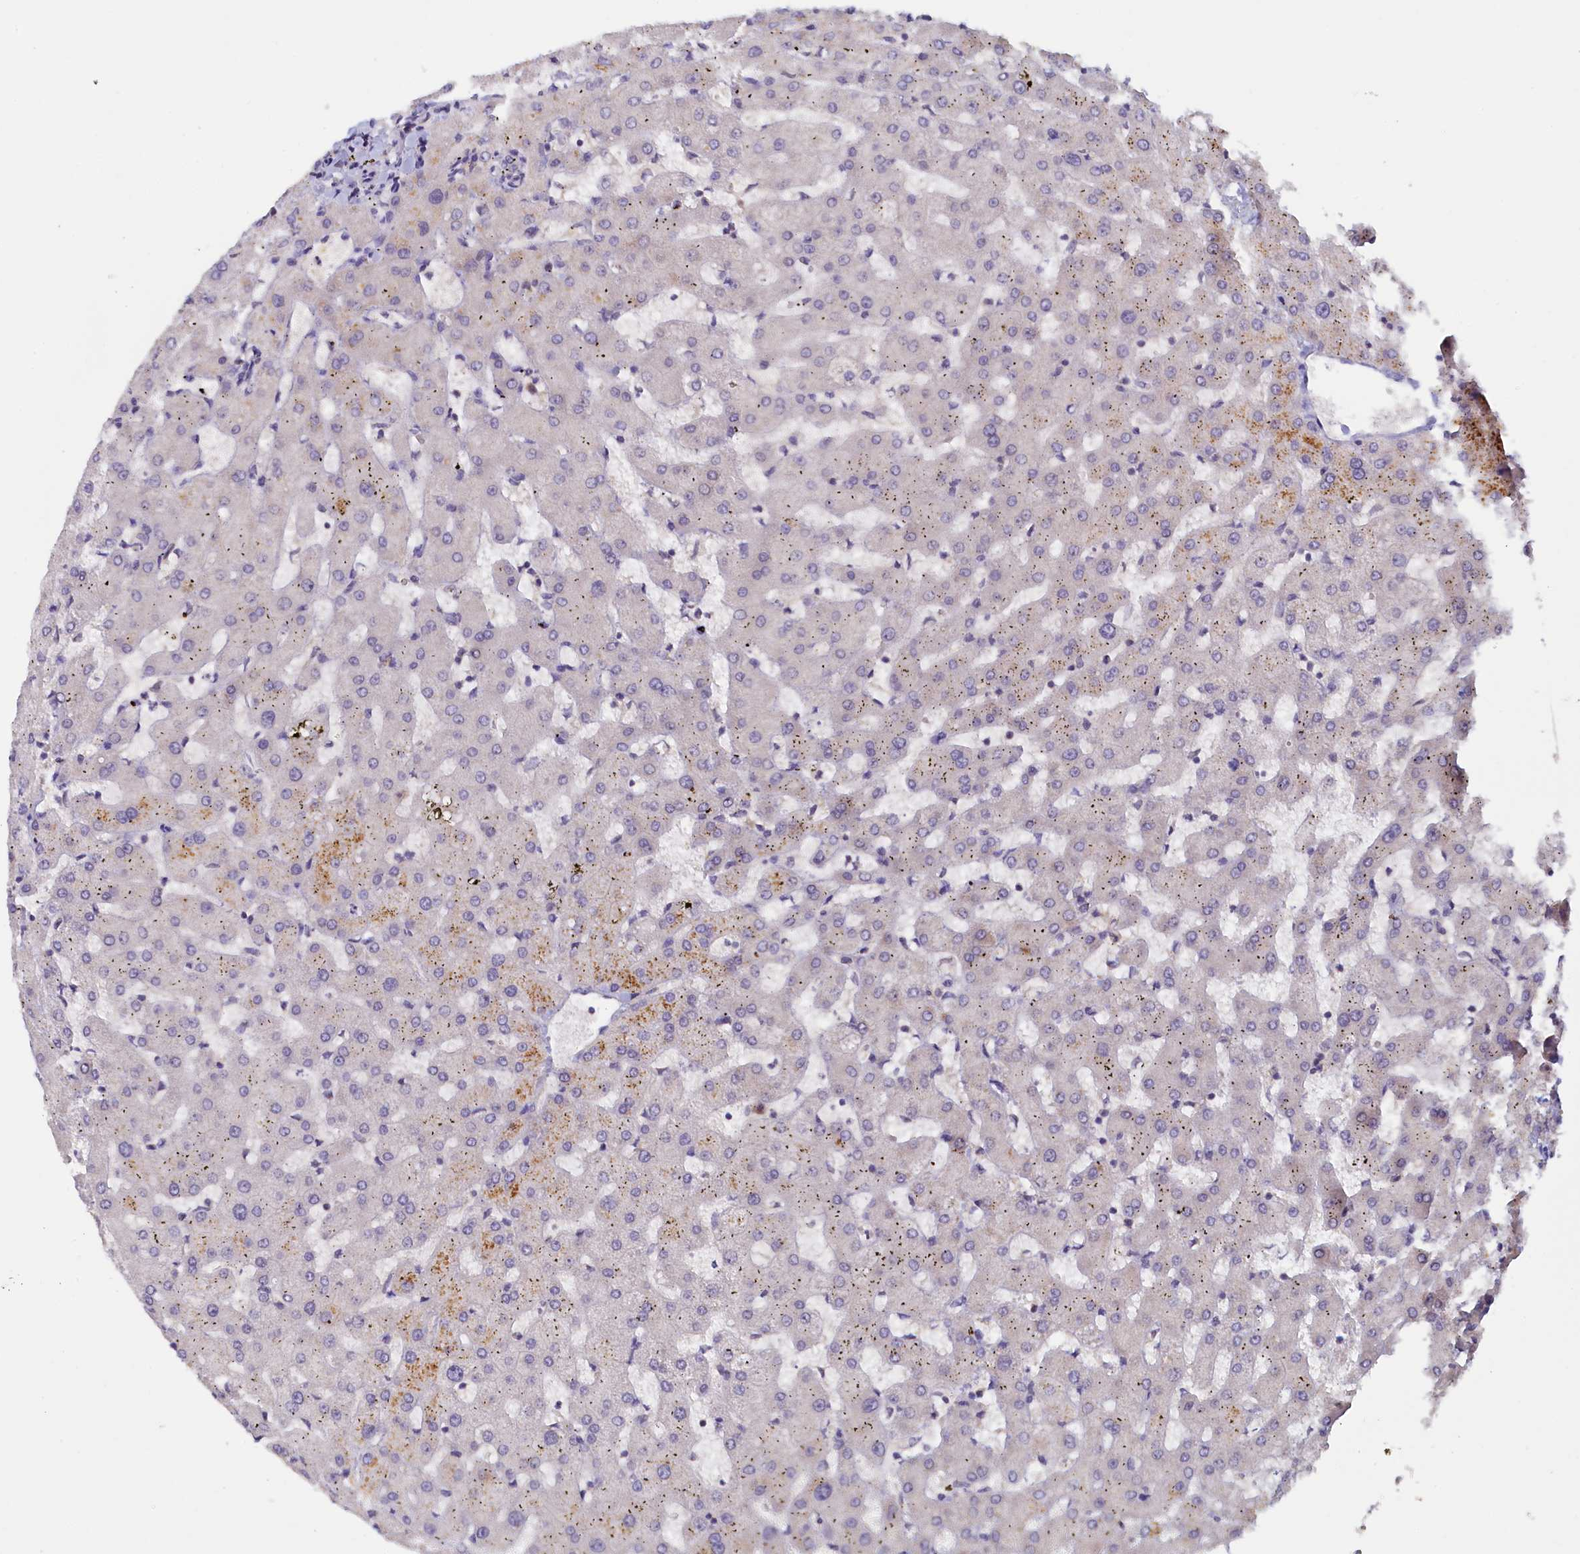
{"staining": {"intensity": "negative", "quantity": "none", "location": "none"}, "tissue": "liver", "cell_type": "Cholangiocytes", "image_type": "normal", "snomed": [{"axis": "morphology", "description": "Normal tissue, NOS"}, {"axis": "topography", "description": "Liver"}], "caption": "Protein analysis of benign liver demonstrates no significant staining in cholangiocytes. Brightfield microscopy of immunohistochemistry (IHC) stained with DAB (brown) and hematoxylin (blue), captured at high magnification.", "gene": "PAAF1", "patient": {"sex": "female", "age": 63}}